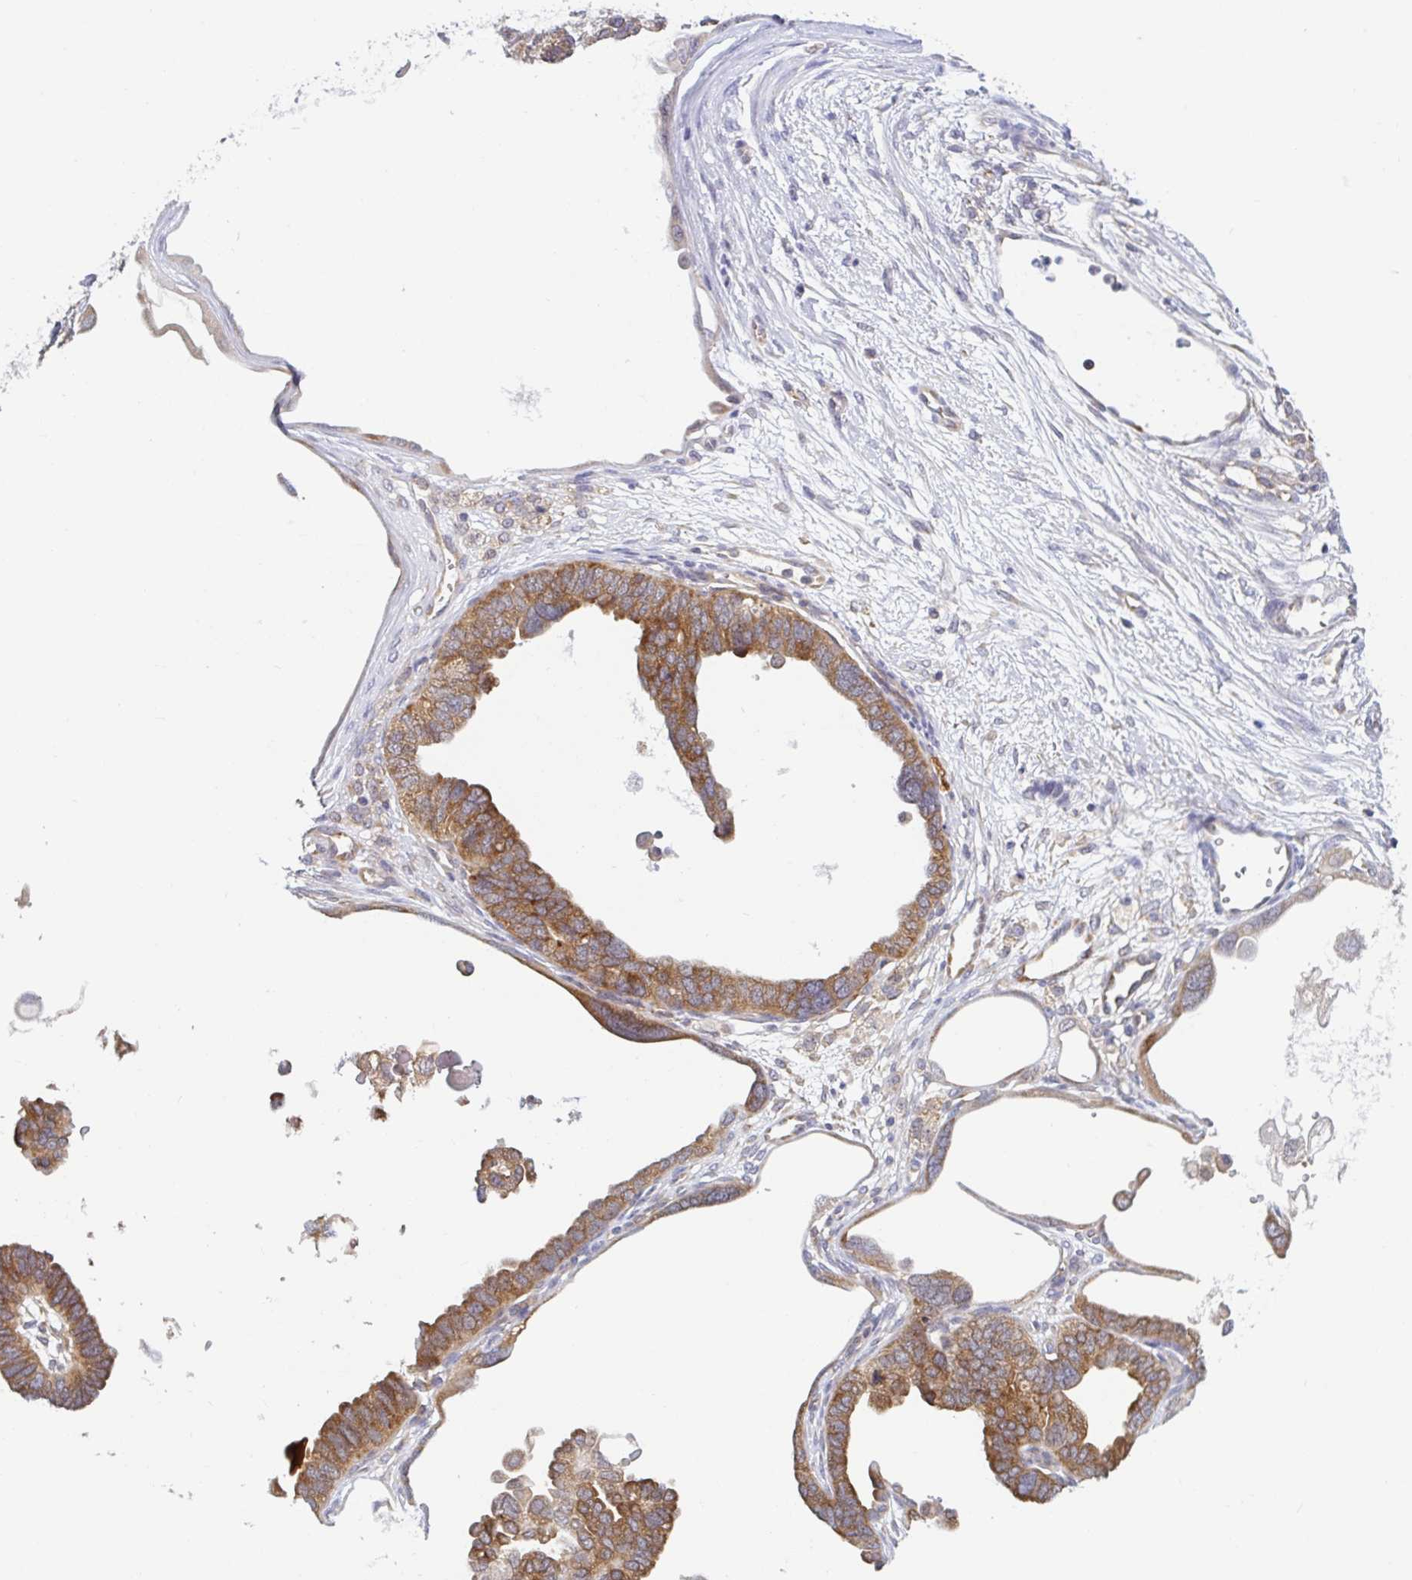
{"staining": {"intensity": "moderate", "quantity": ">75%", "location": "cytoplasmic/membranous"}, "tissue": "ovarian cancer", "cell_type": "Tumor cells", "image_type": "cancer", "snomed": [{"axis": "morphology", "description": "Cystadenocarcinoma, serous, NOS"}, {"axis": "topography", "description": "Ovary"}], "caption": "Immunohistochemistry (IHC) of serous cystadenocarcinoma (ovarian) shows medium levels of moderate cytoplasmic/membranous staining in approximately >75% of tumor cells.", "gene": "LARP1", "patient": {"sex": "female", "age": 51}}